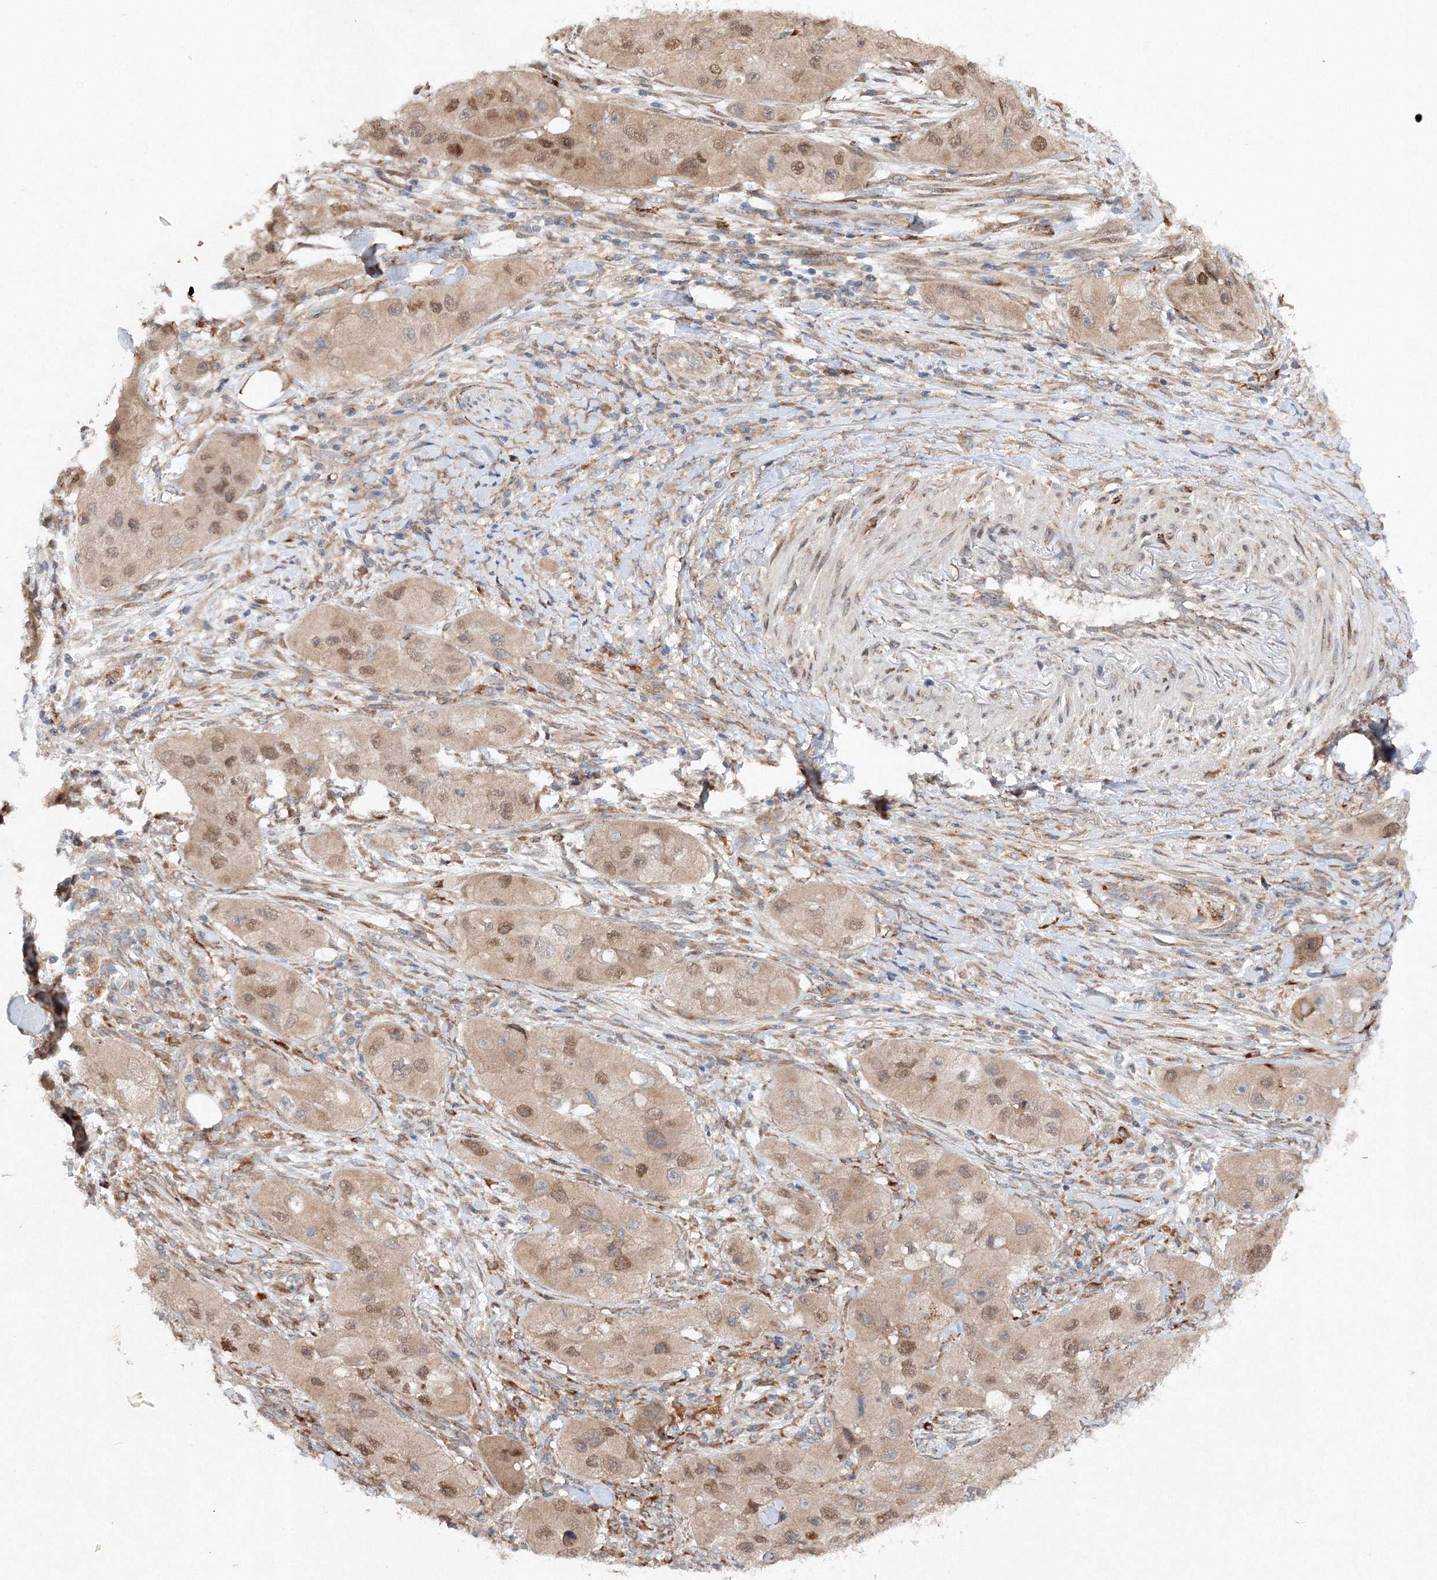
{"staining": {"intensity": "moderate", "quantity": ">75%", "location": "cytoplasmic/membranous,nuclear"}, "tissue": "skin cancer", "cell_type": "Tumor cells", "image_type": "cancer", "snomed": [{"axis": "morphology", "description": "Squamous cell carcinoma, NOS"}, {"axis": "topography", "description": "Skin"}, {"axis": "topography", "description": "Subcutis"}], "caption": "Protein expression by immunohistochemistry demonstrates moderate cytoplasmic/membranous and nuclear staining in about >75% of tumor cells in skin cancer (squamous cell carcinoma). (Brightfield microscopy of DAB IHC at high magnification).", "gene": "SLC36A1", "patient": {"sex": "male", "age": 73}}